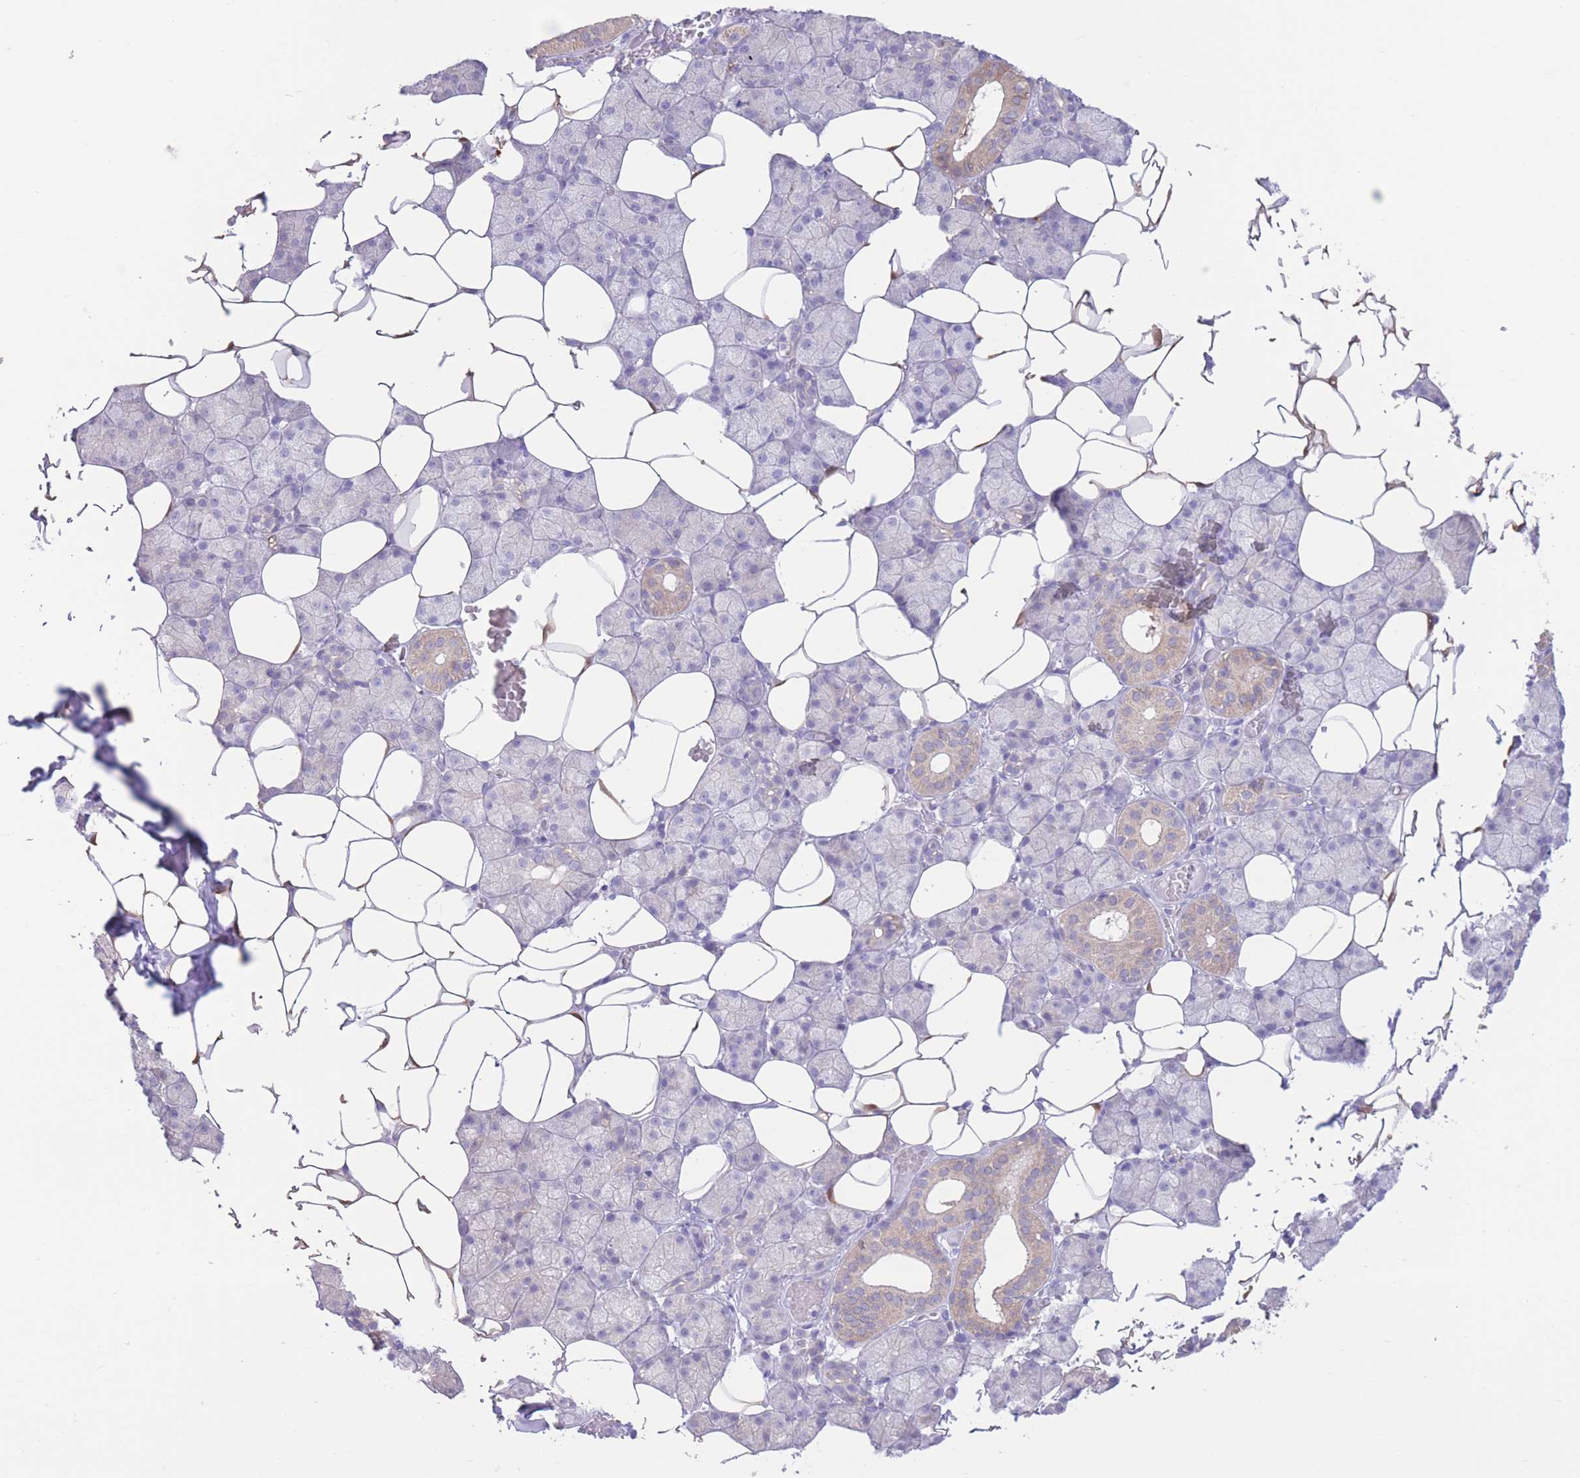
{"staining": {"intensity": "weak", "quantity": "<25%", "location": "cytoplasmic/membranous"}, "tissue": "salivary gland", "cell_type": "Glandular cells", "image_type": "normal", "snomed": [{"axis": "morphology", "description": "Normal tissue, NOS"}, {"axis": "topography", "description": "Salivary gland"}], "caption": "The immunohistochemistry photomicrograph has no significant positivity in glandular cells of salivary gland. (Immunohistochemistry (ihc), brightfield microscopy, high magnification).", "gene": "FAH", "patient": {"sex": "female", "age": 33}}